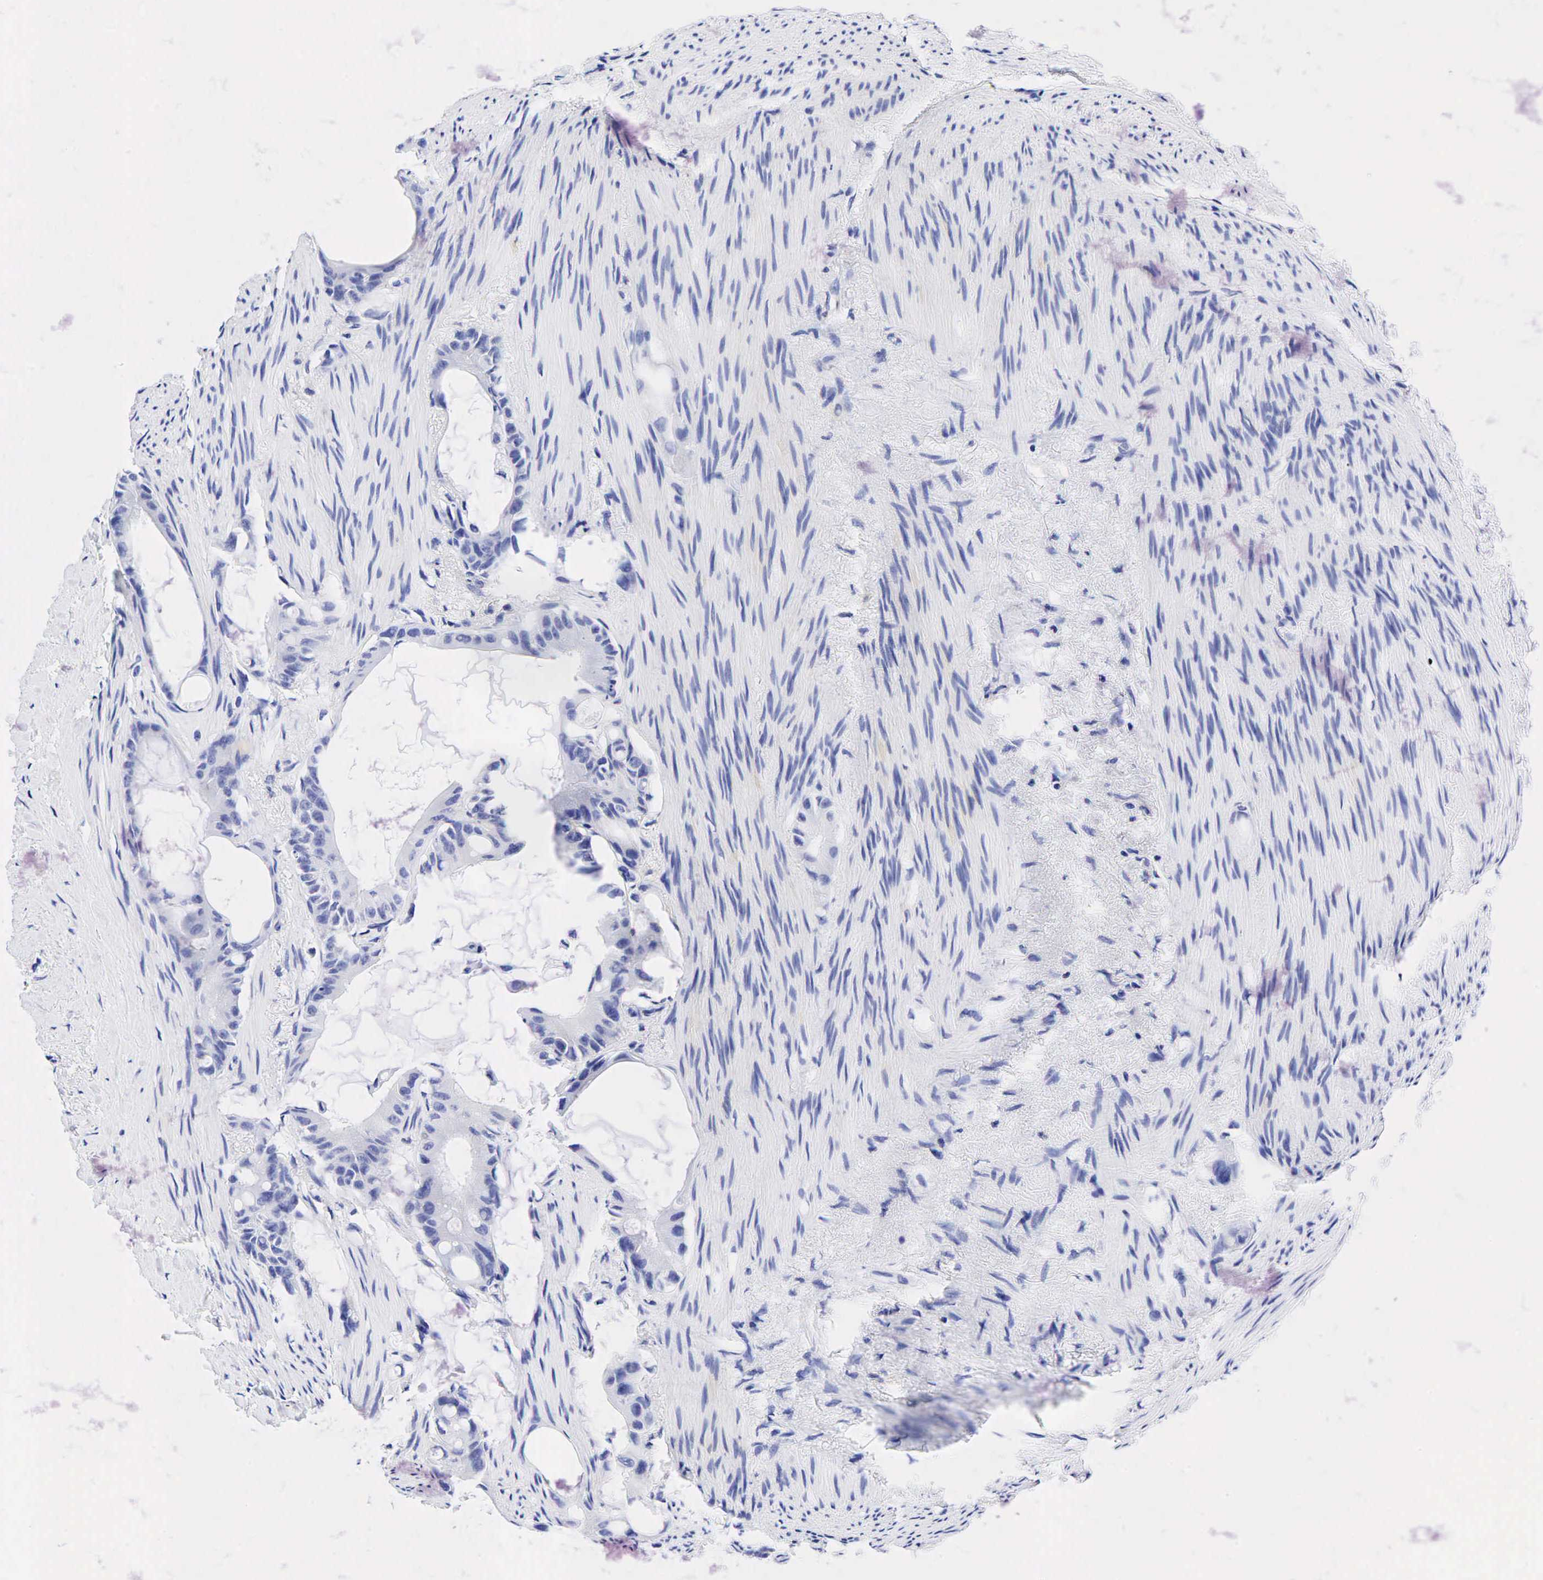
{"staining": {"intensity": "negative", "quantity": "none", "location": "none"}, "tissue": "colorectal cancer", "cell_type": "Tumor cells", "image_type": "cancer", "snomed": [{"axis": "morphology", "description": "Adenocarcinoma, NOS"}, {"axis": "topography", "description": "Colon"}], "caption": "Immunohistochemical staining of colorectal adenocarcinoma shows no significant staining in tumor cells.", "gene": "CD44", "patient": {"sex": "male", "age": 70}}